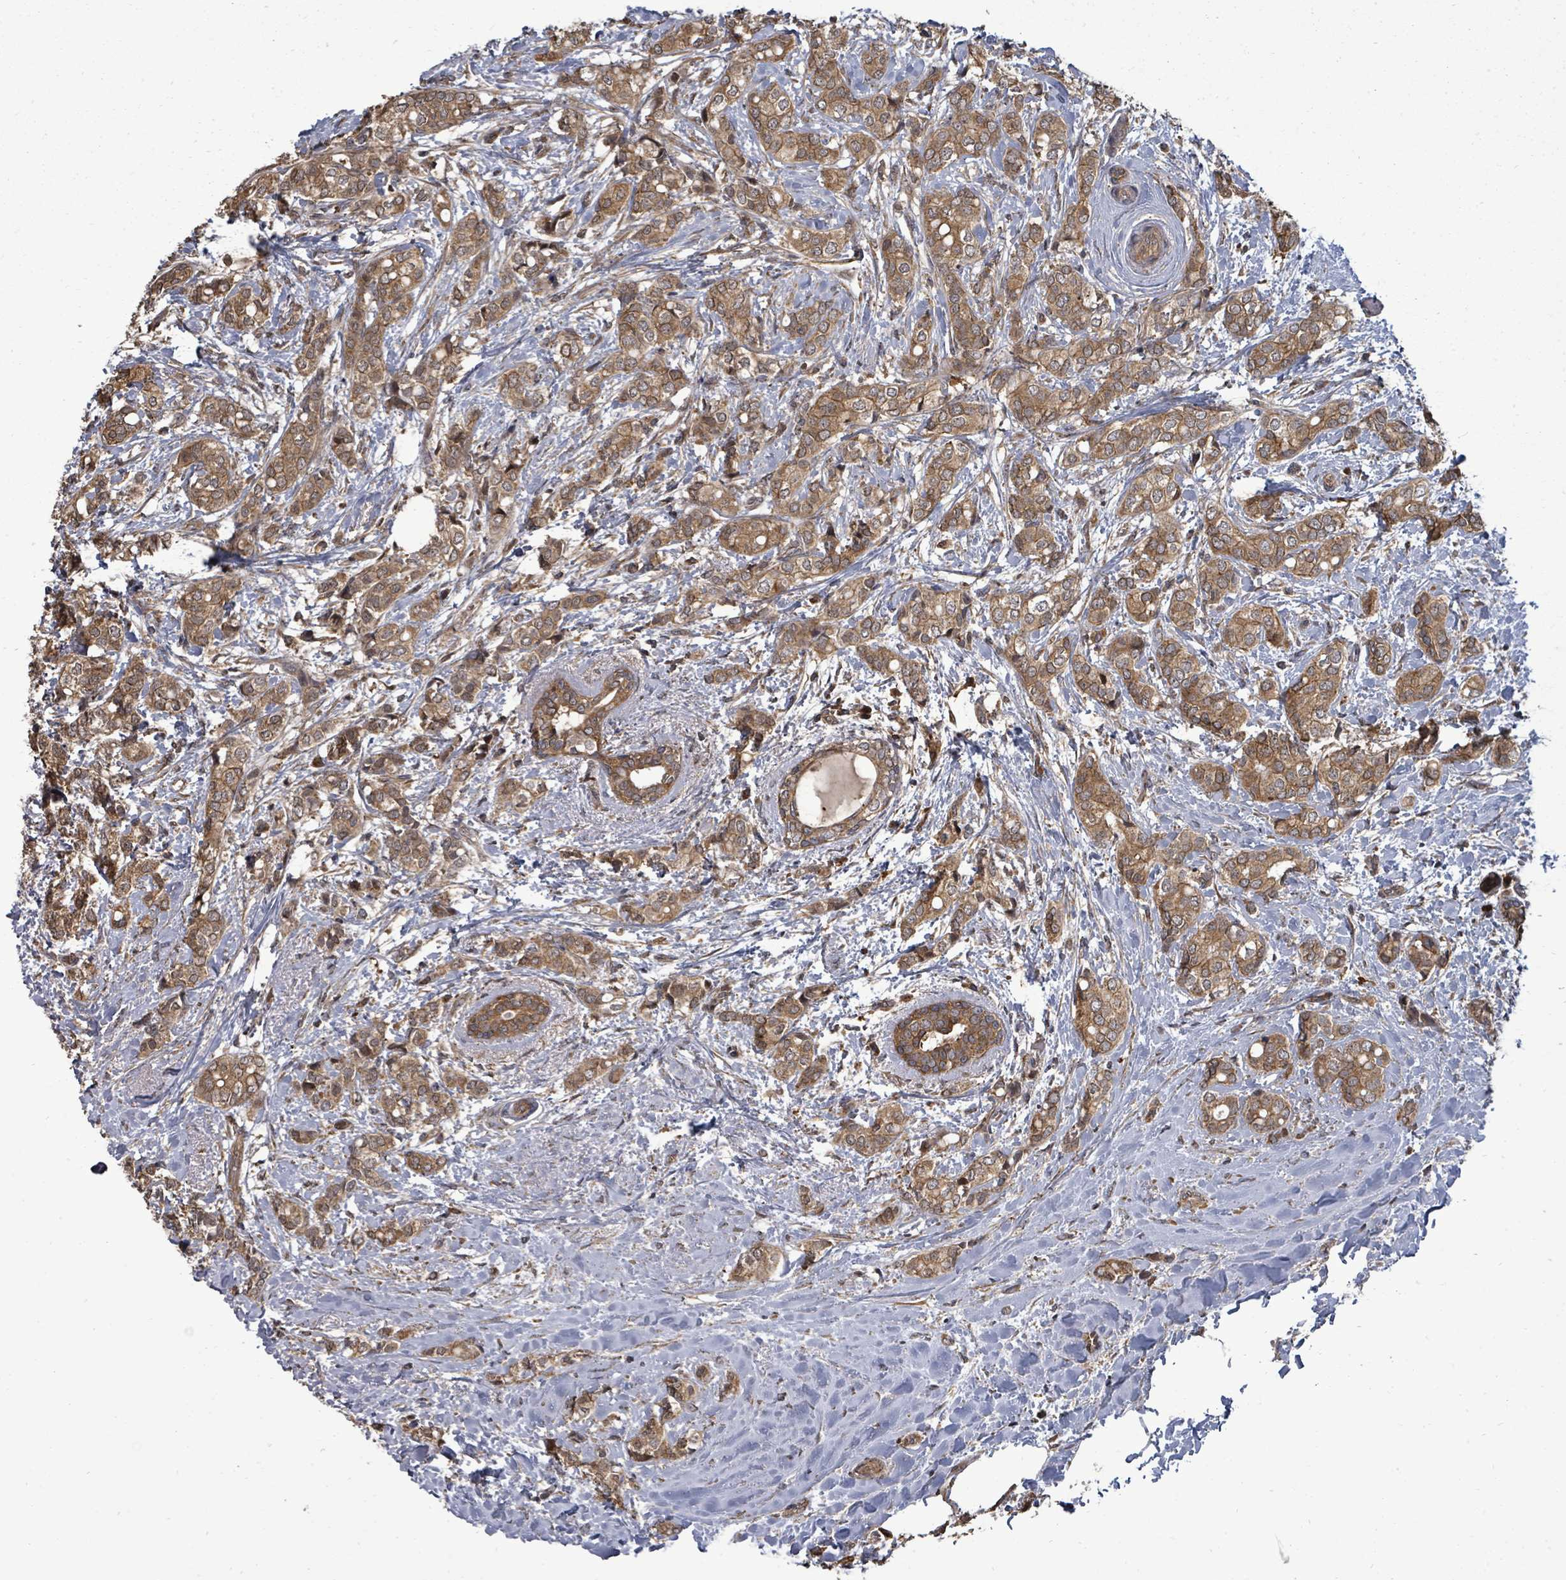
{"staining": {"intensity": "moderate", "quantity": ">75%", "location": "cytoplasmic/membranous"}, "tissue": "breast cancer", "cell_type": "Tumor cells", "image_type": "cancer", "snomed": [{"axis": "morphology", "description": "Duct carcinoma"}, {"axis": "topography", "description": "Breast"}], "caption": "Breast cancer stained with DAB (3,3'-diaminobenzidine) immunohistochemistry (IHC) displays medium levels of moderate cytoplasmic/membranous staining in approximately >75% of tumor cells.", "gene": "EIF3C", "patient": {"sex": "female", "age": 73}}